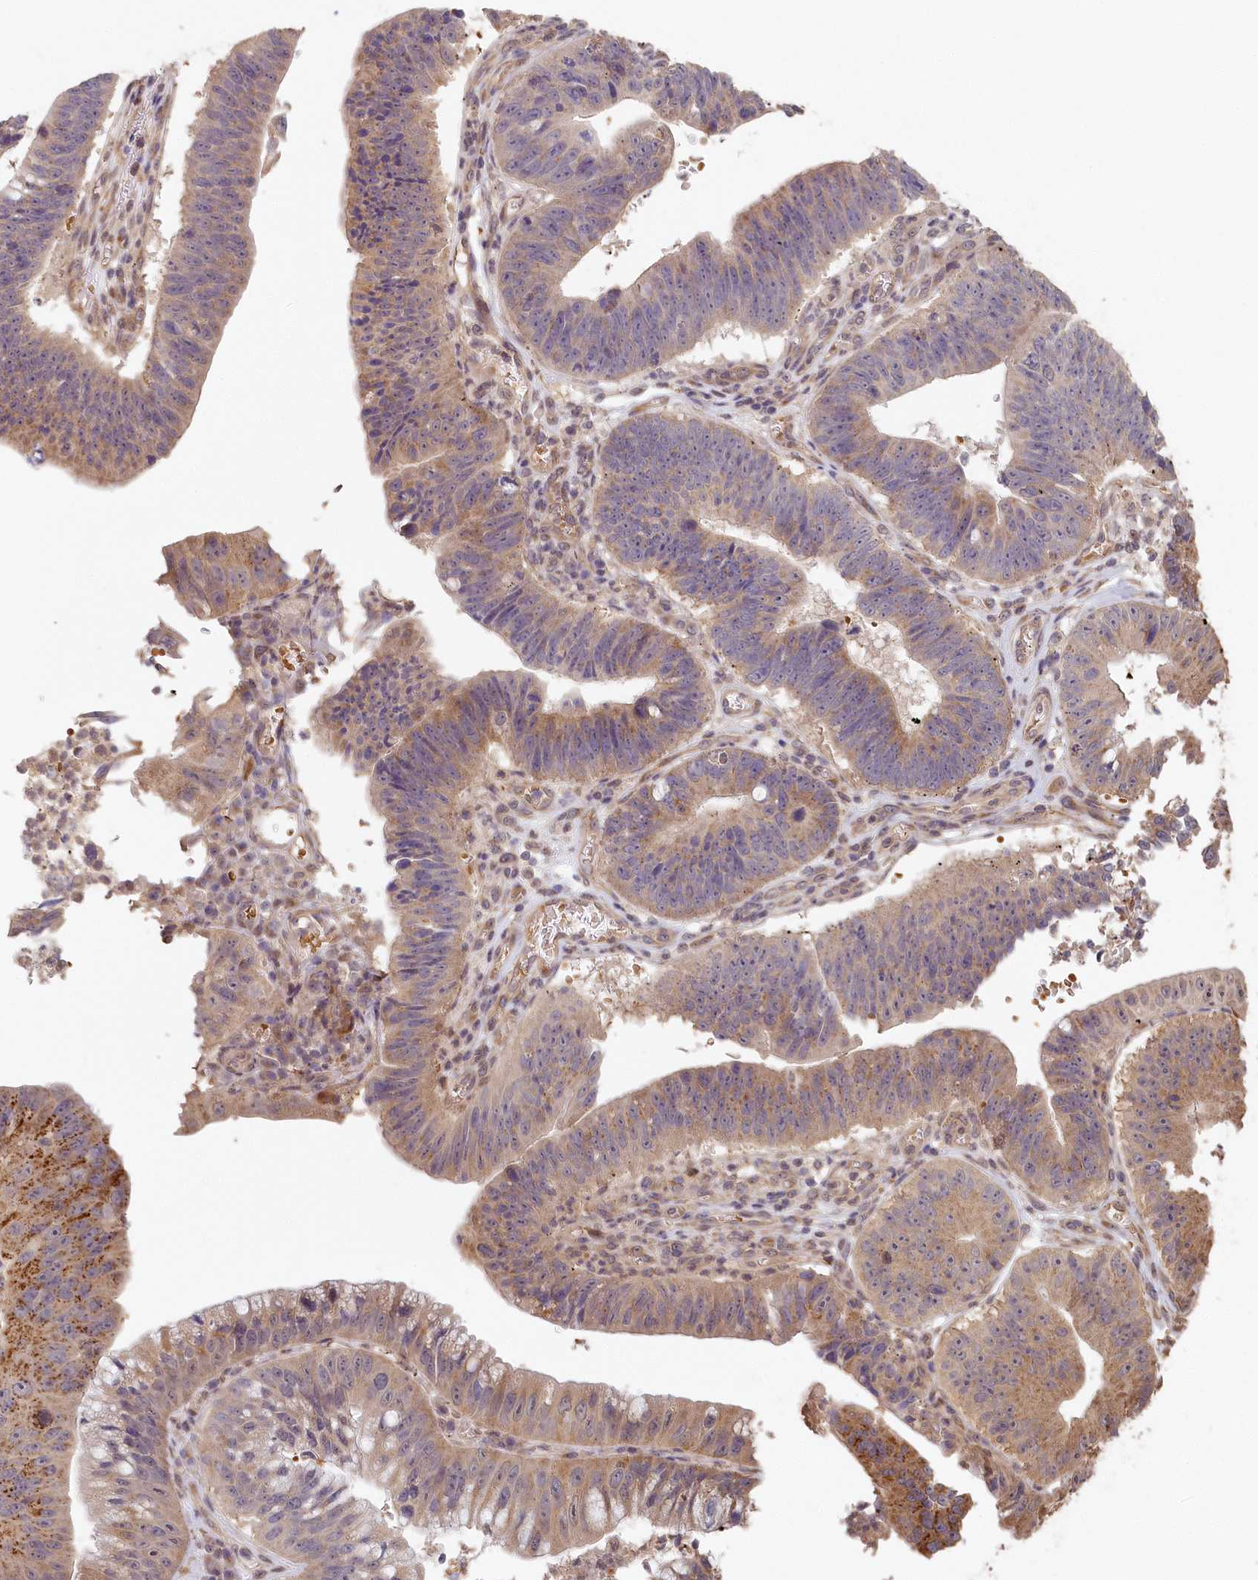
{"staining": {"intensity": "moderate", "quantity": "<25%", "location": "cytoplasmic/membranous"}, "tissue": "stomach cancer", "cell_type": "Tumor cells", "image_type": "cancer", "snomed": [{"axis": "morphology", "description": "Adenocarcinoma, NOS"}, {"axis": "topography", "description": "Stomach"}], "caption": "This is an image of immunohistochemistry (IHC) staining of stomach cancer, which shows moderate expression in the cytoplasmic/membranous of tumor cells.", "gene": "STX16", "patient": {"sex": "male", "age": 59}}